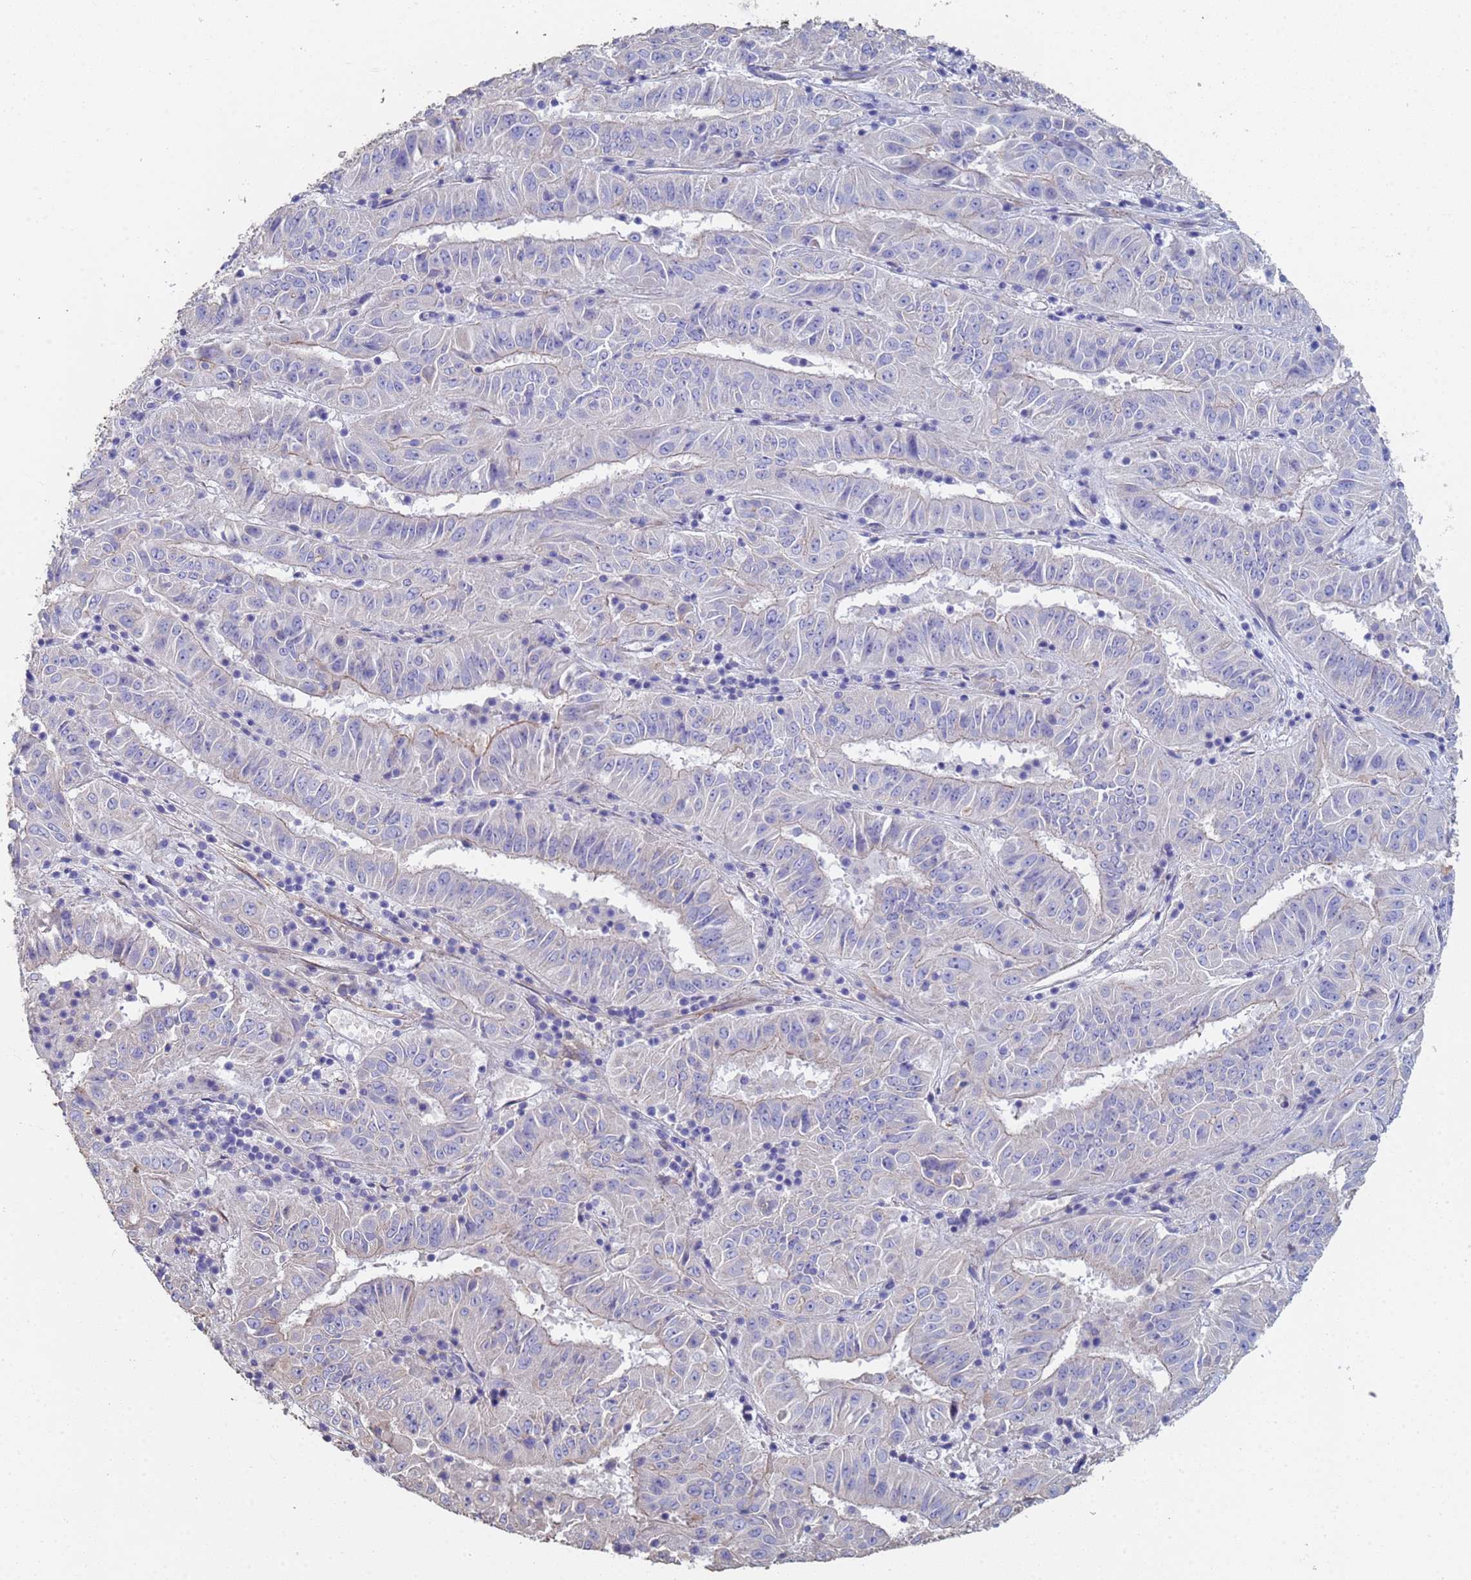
{"staining": {"intensity": "negative", "quantity": "none", "location": "none"}, "tissue": "pancreatic cancer", "cell_type": "Tumor cells", "image_type": "cancer", "snomed": [{"axis": "morphology", "description": "Adenocarcinoma, NOS"}, {"axis": "topography", "description": "Pancreas"}], "caption": "Immunohistochemistry of human pancreatic cancer (adenocarcinoma) demonstrates no positivity in tumor cells. (Stains: DAB (3,3'-diaminobenzidine) immunohistochemistry (IHC) with hematoxylin counter stain, Microscopy: brightfield microscopy at high magnification).", "gene": "ABCA8", "patient": {"sex": "male", "age": 63}}